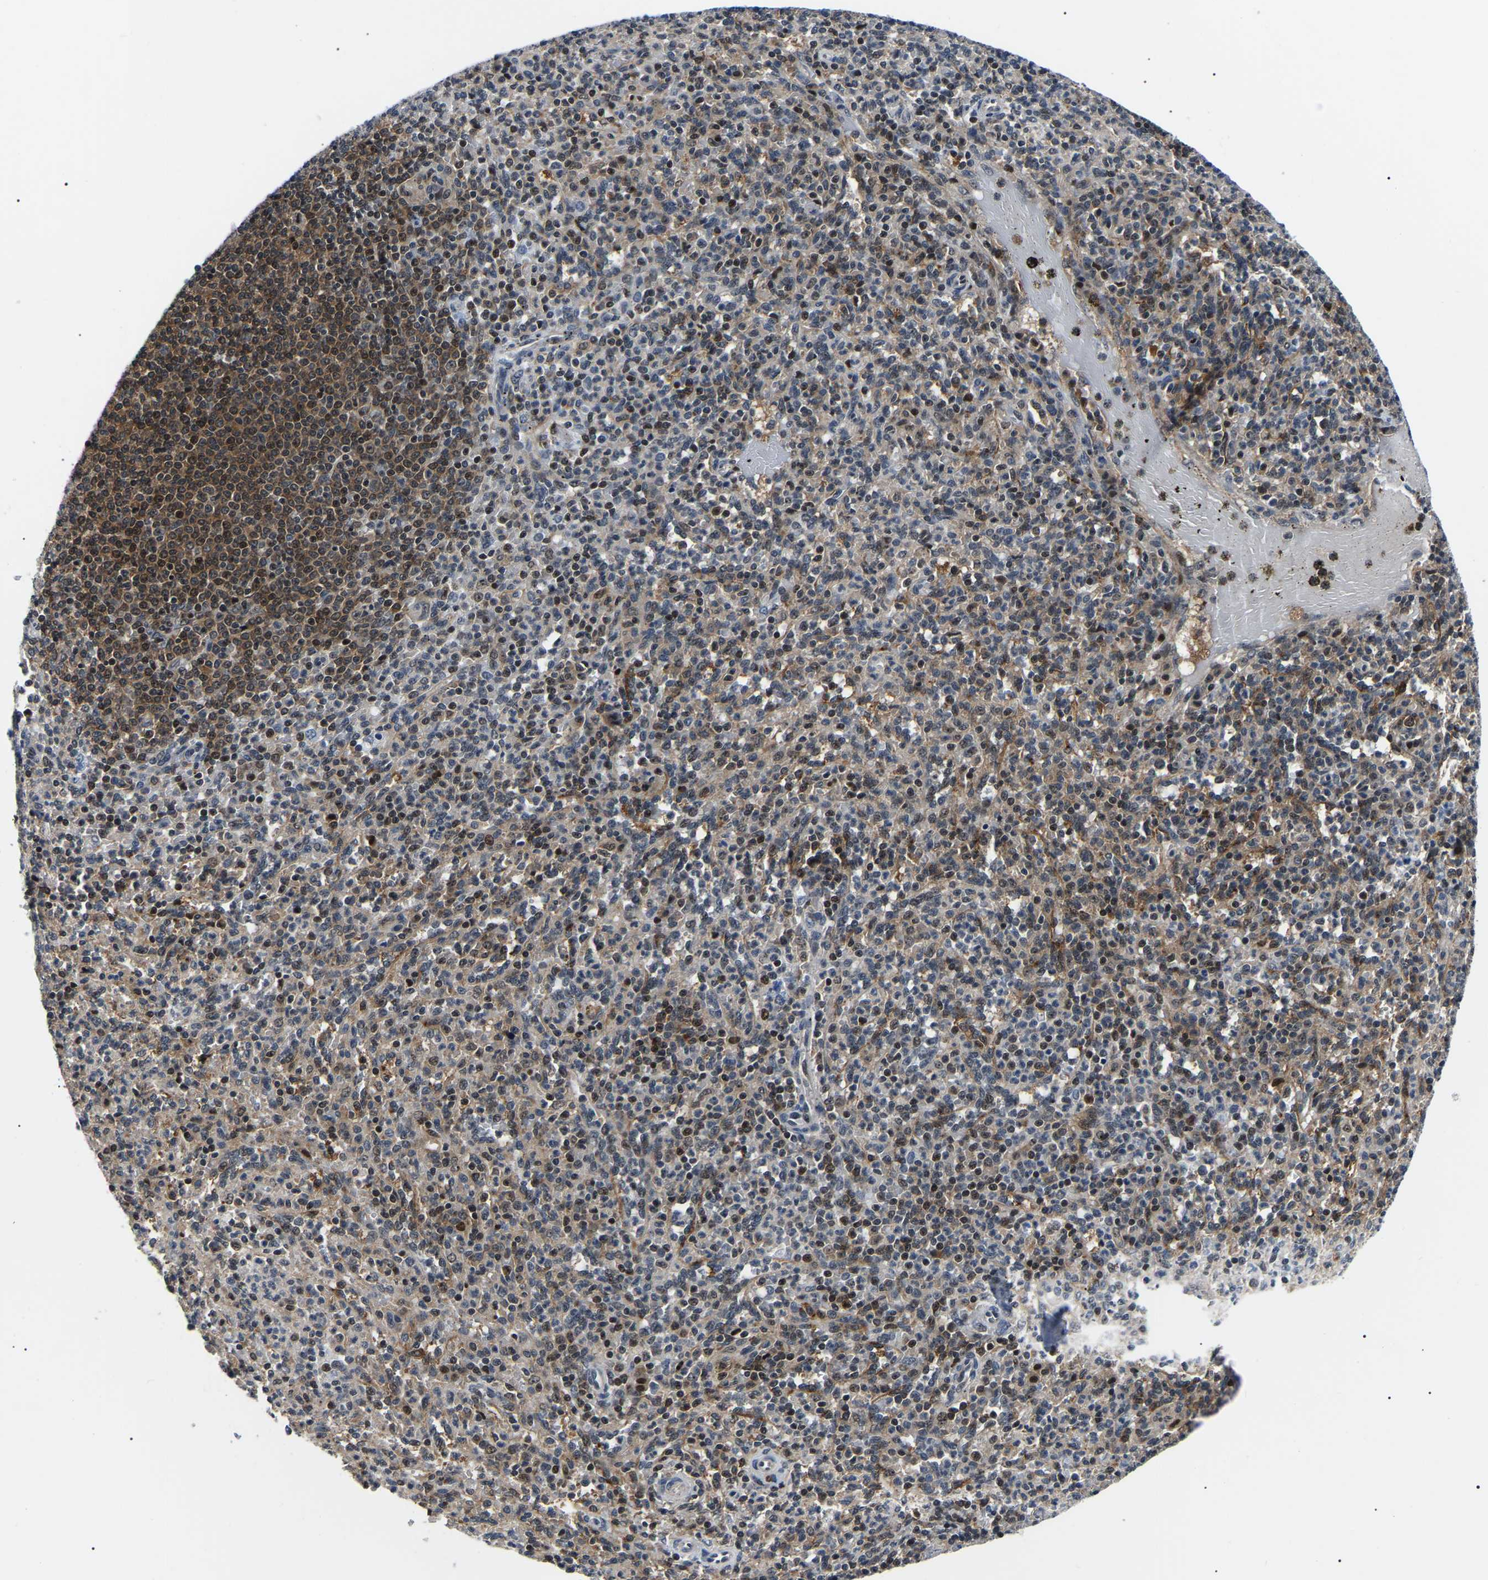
{"staining": {"intensity": "moderate", "quantity": "25%-75%", "location": "cytoplasmic/membranous,nuclear"}, "tissue": "spleen", "cell_type": "Cells in red pulp", "image_type": "normal", "snomed": [{"axis": "morphology", "description": "Normal tissue, NOS"}, {"axis": "topography", "description": "Spleen"}], "caption": "Immunohistochemistry (DAB (3,3'-diaminobenzidine)) staining of normal human spleen shows moderate cytoplasmic/membranous,nuclear protein expression in about 25%-75% of cells in red pulp. Using DAB (brown) and hematoxylin (blue) stains, captured at high magnification using brightfield microscopy.", "gene": "RRP1B", "patient": {"sex": "male", "age": 36}}